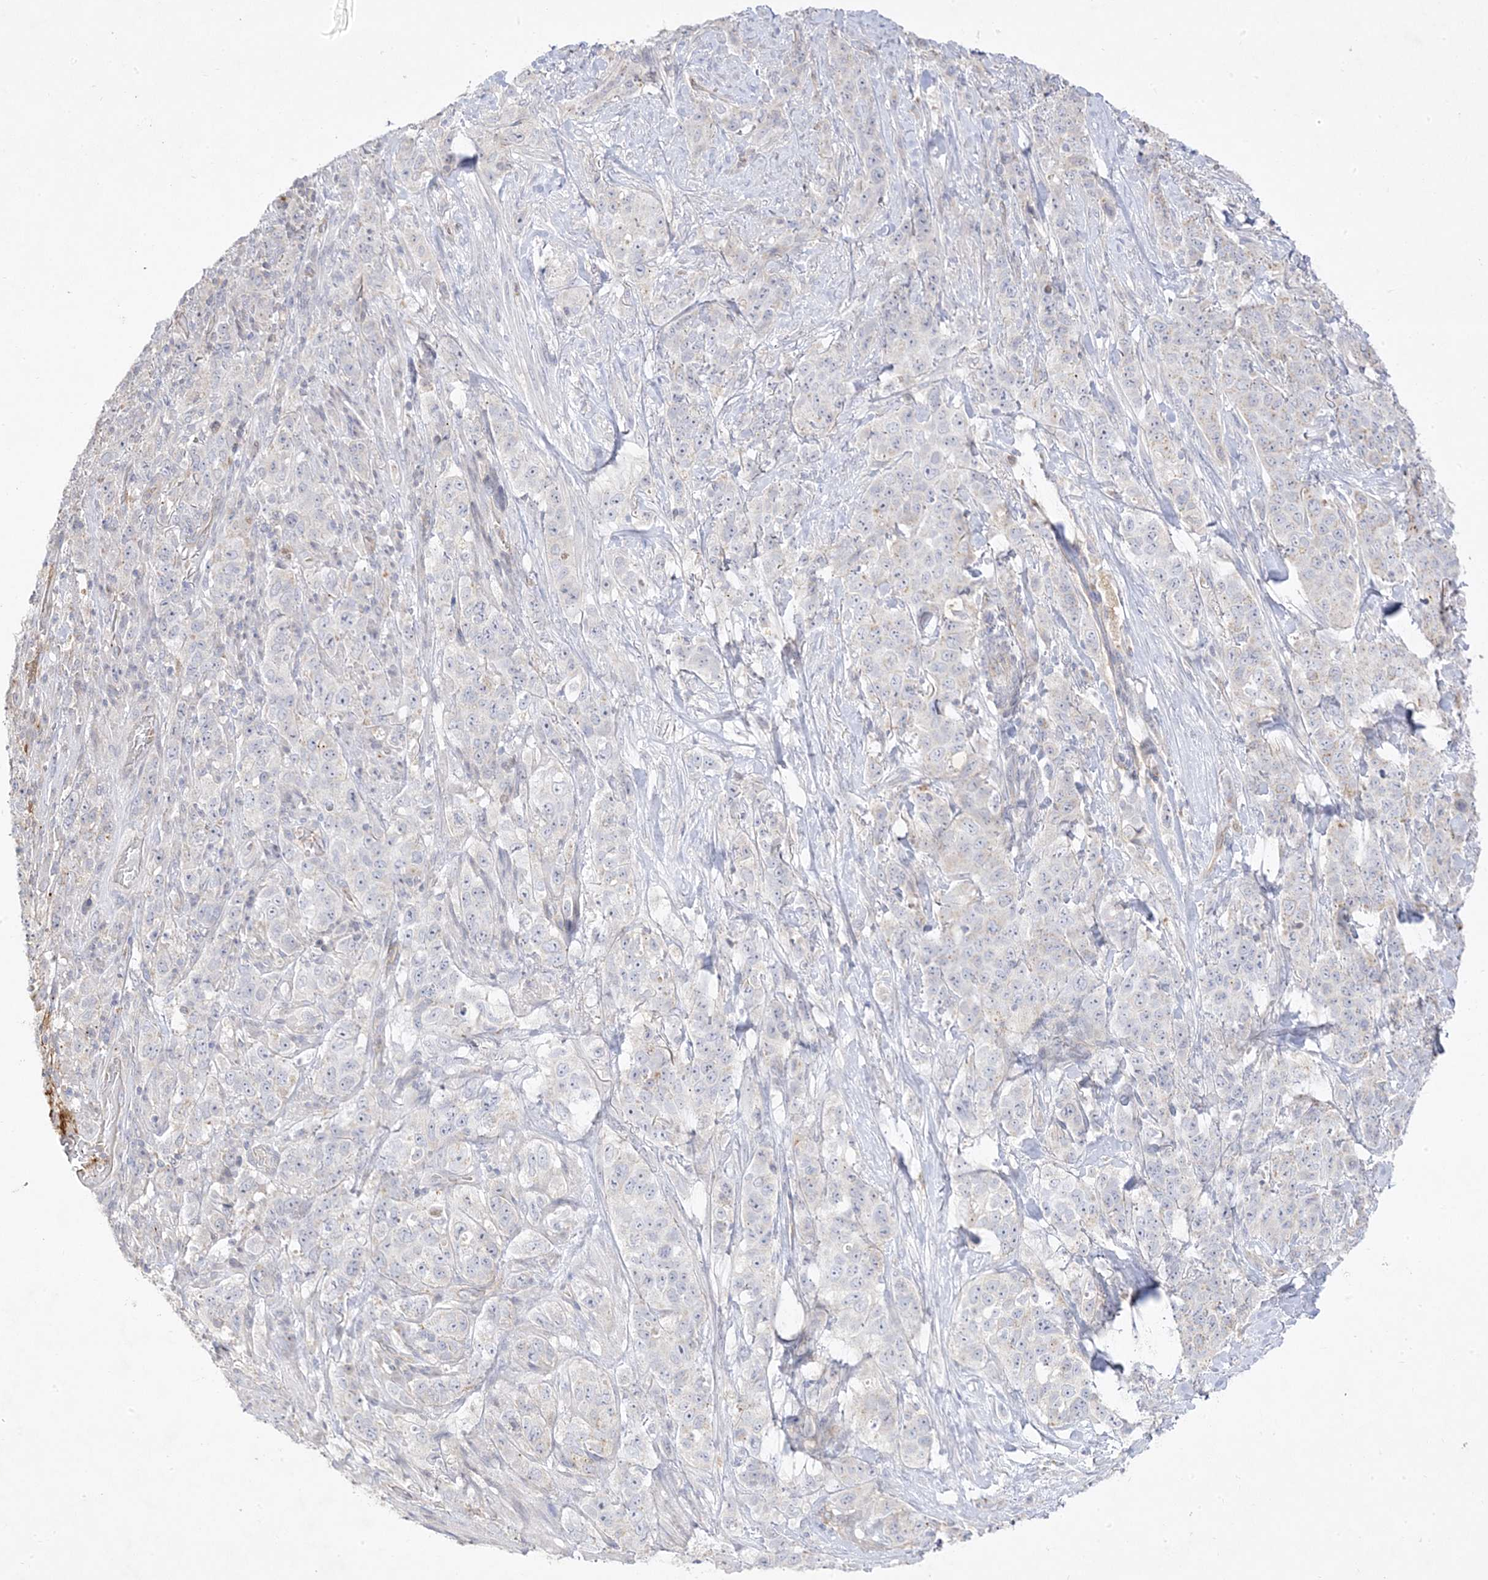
{"staining": {"intensity": "negative", "quantity": "none", "location": "none"}, "tissue": "stomach cancer", "cell_type": "Tumor cells", "image_type": "cancer", "snomed": [{"axis": "morphology", "description": "Adenocarcinoma, NOS"}, {"axis": "topography", "description": "Stomach"}], "caption": "This image is of stomach cancer (adenocarcinoma) stained with immunohistochemistry to label a protein in brown with the nuclei are counter-stained blue. There is no positivity in tumor cells.", "gene": "TRANK1", "patient": {"sex": "male", "age": 48}}